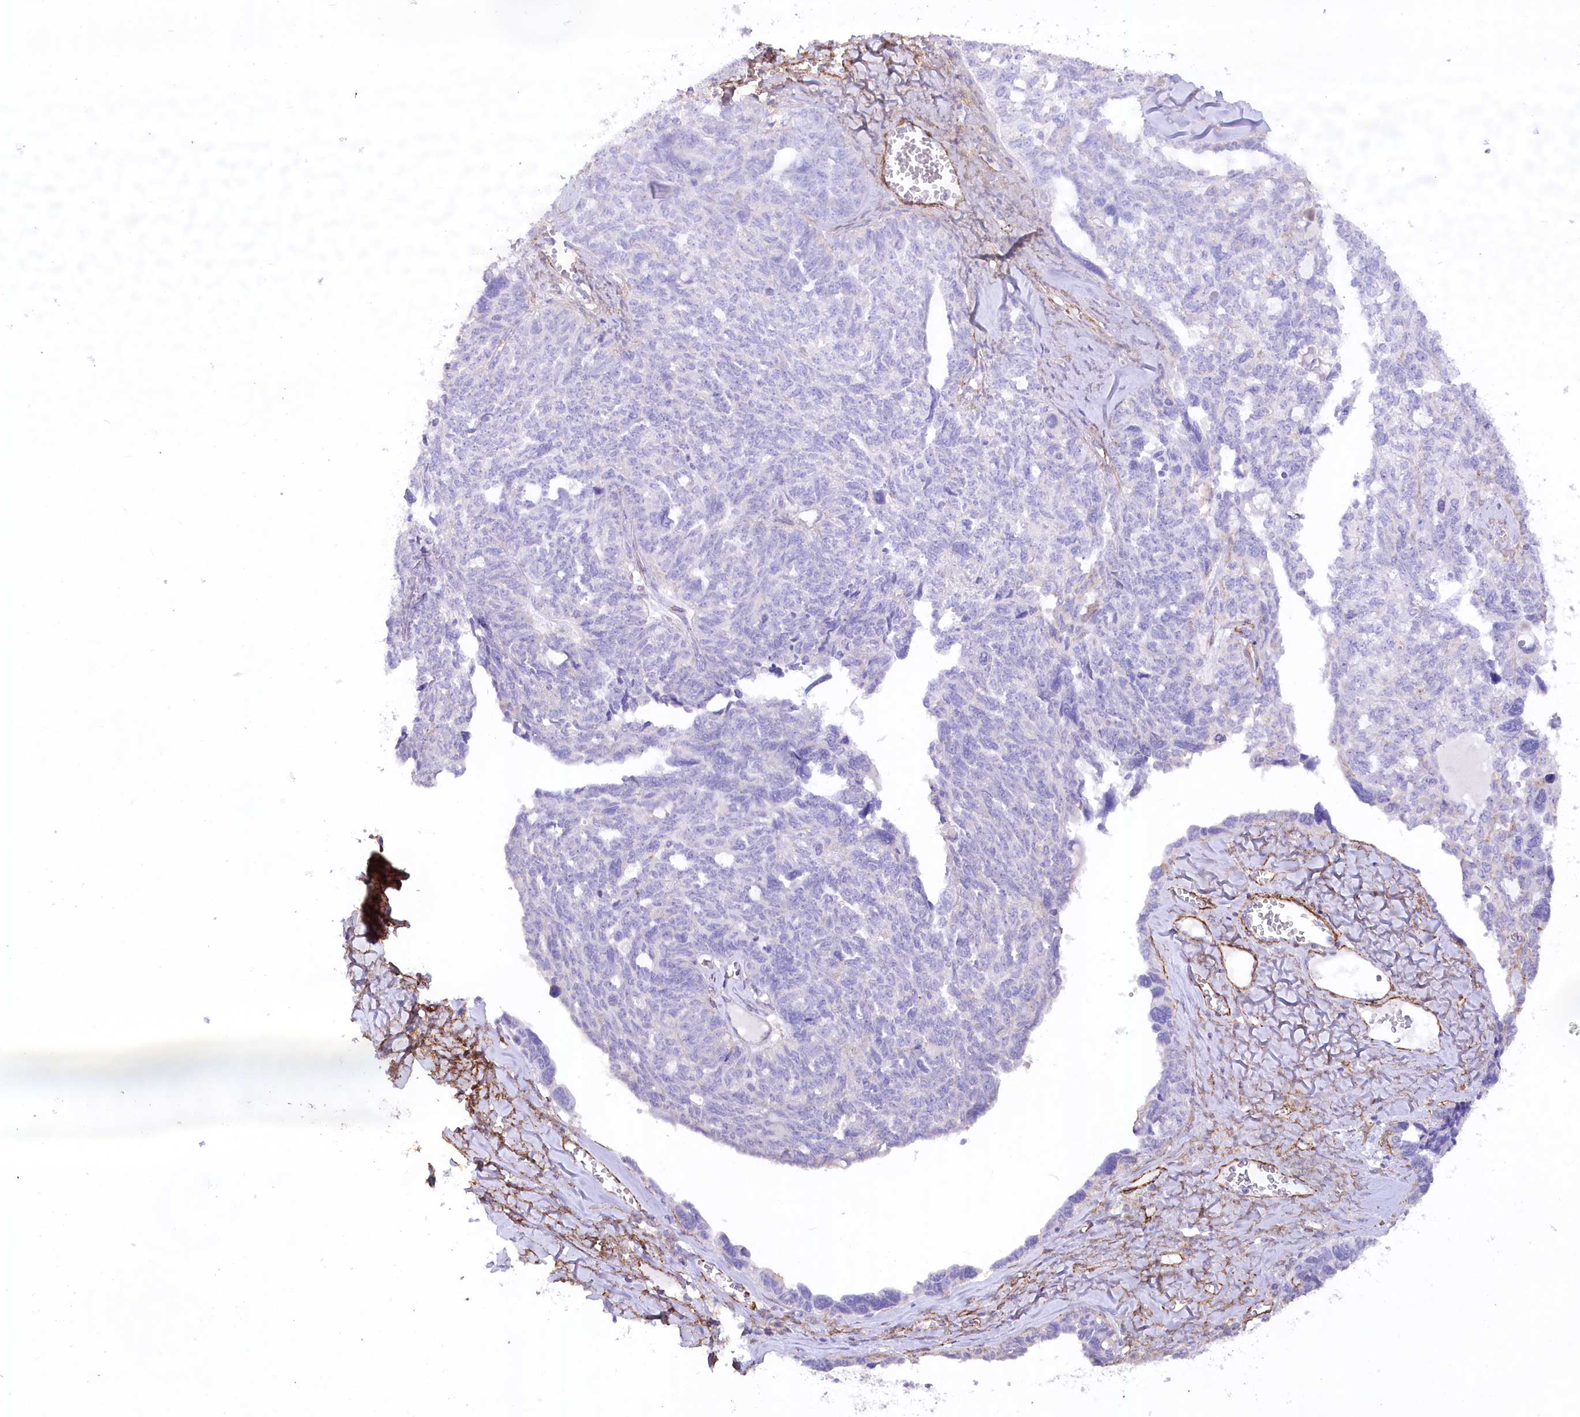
{"staining": {"intensity": "negative", "quantity": "none", "location": "none"}, "tissue": "ovarian cancer", "cell_type": "Tumor cells", "image_type": "cancer", "snomed": [{"axis": "morphology", "description": "Cystadenocarcinoma, serous, NOS"}, {"axis": "topography", "description": "Ovary"}], "caption": "Tumor cells show no significant expression in ovarian cancer (serous cystadenocarcinoma).", "gene": "SYNPO2", "patient": {"sex": "female", "age": 79}}